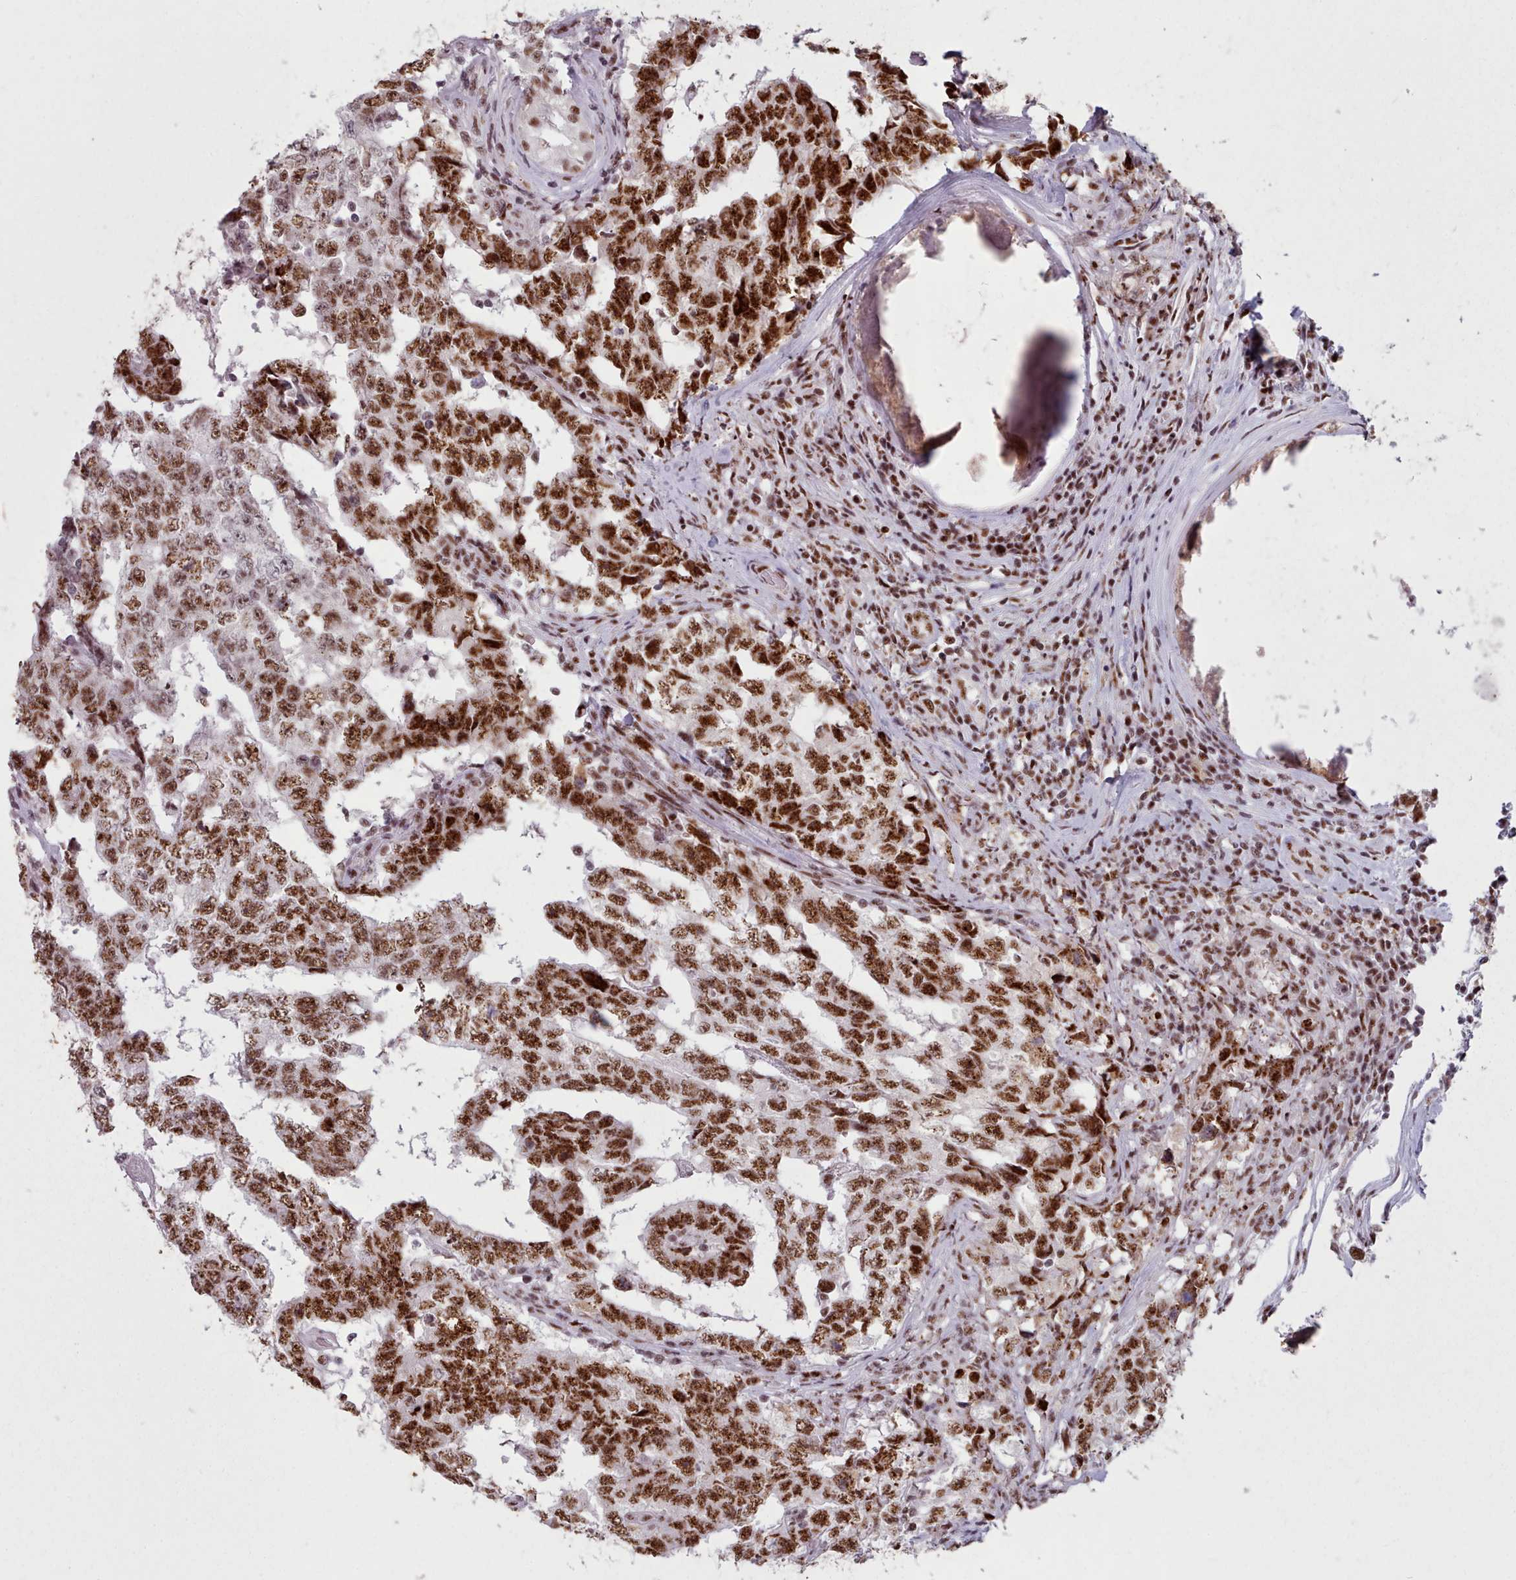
{"staining": {"intensity": "strong", "quantity": ">75%", "location": "nuclear"}, "tissue": "testis cancer", "cell_type": "Tumor cells", "image_type": "cancer", "snomed": [{"axis": "morphology", "description": "Carcinoma, Embryonal, NOS"}, {"axis": "topography", "description": "Testis"}], "caption": "Strong nuclear positivity is present in about >75% of tumor cells in testis cancer (embryonal carcinoma).", "gene": "SRRM1", "patient": {"sex": "male", "age": 25}}